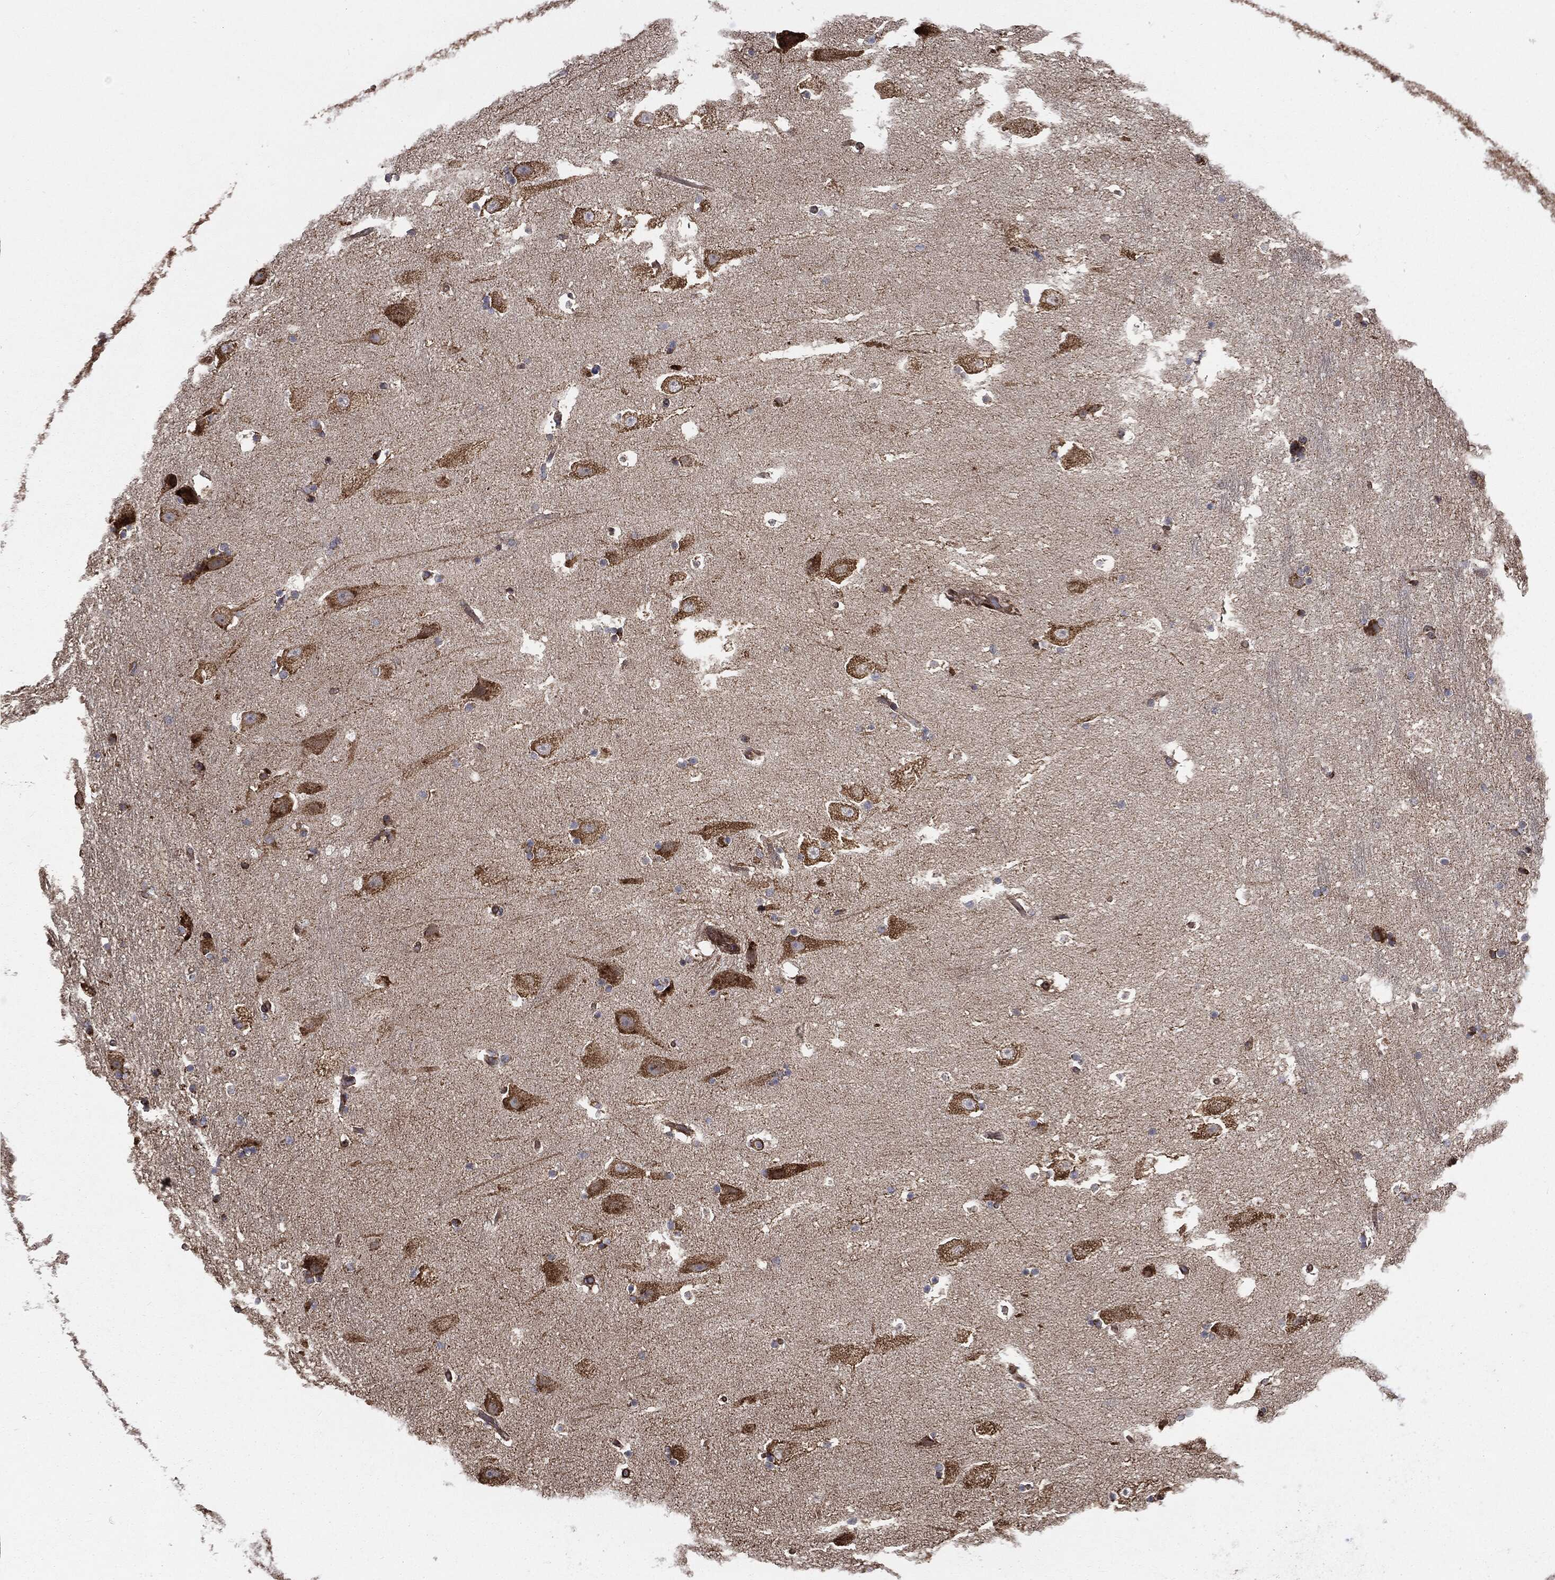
{"staining": {"intensity": "negative", "quantity": "none", "location": "none"}, "tissue": "hippocampus", "cell_type": "Glial cells", "image_type": "normal", "snomed": [{"axis": "morphology", "description": "Normal tissue, NOS"}, {"axis": "topography", "description": "Hippocampus"}], "caption": "IHC micrograph of unremarkable hippocampus: human hippocampus stained with DAB exhibits no significant protein staining in glial cells. (DAB IHC, high magnification).", "gene": "CYLD", "patient": {"sex": "male", "age": 51}}